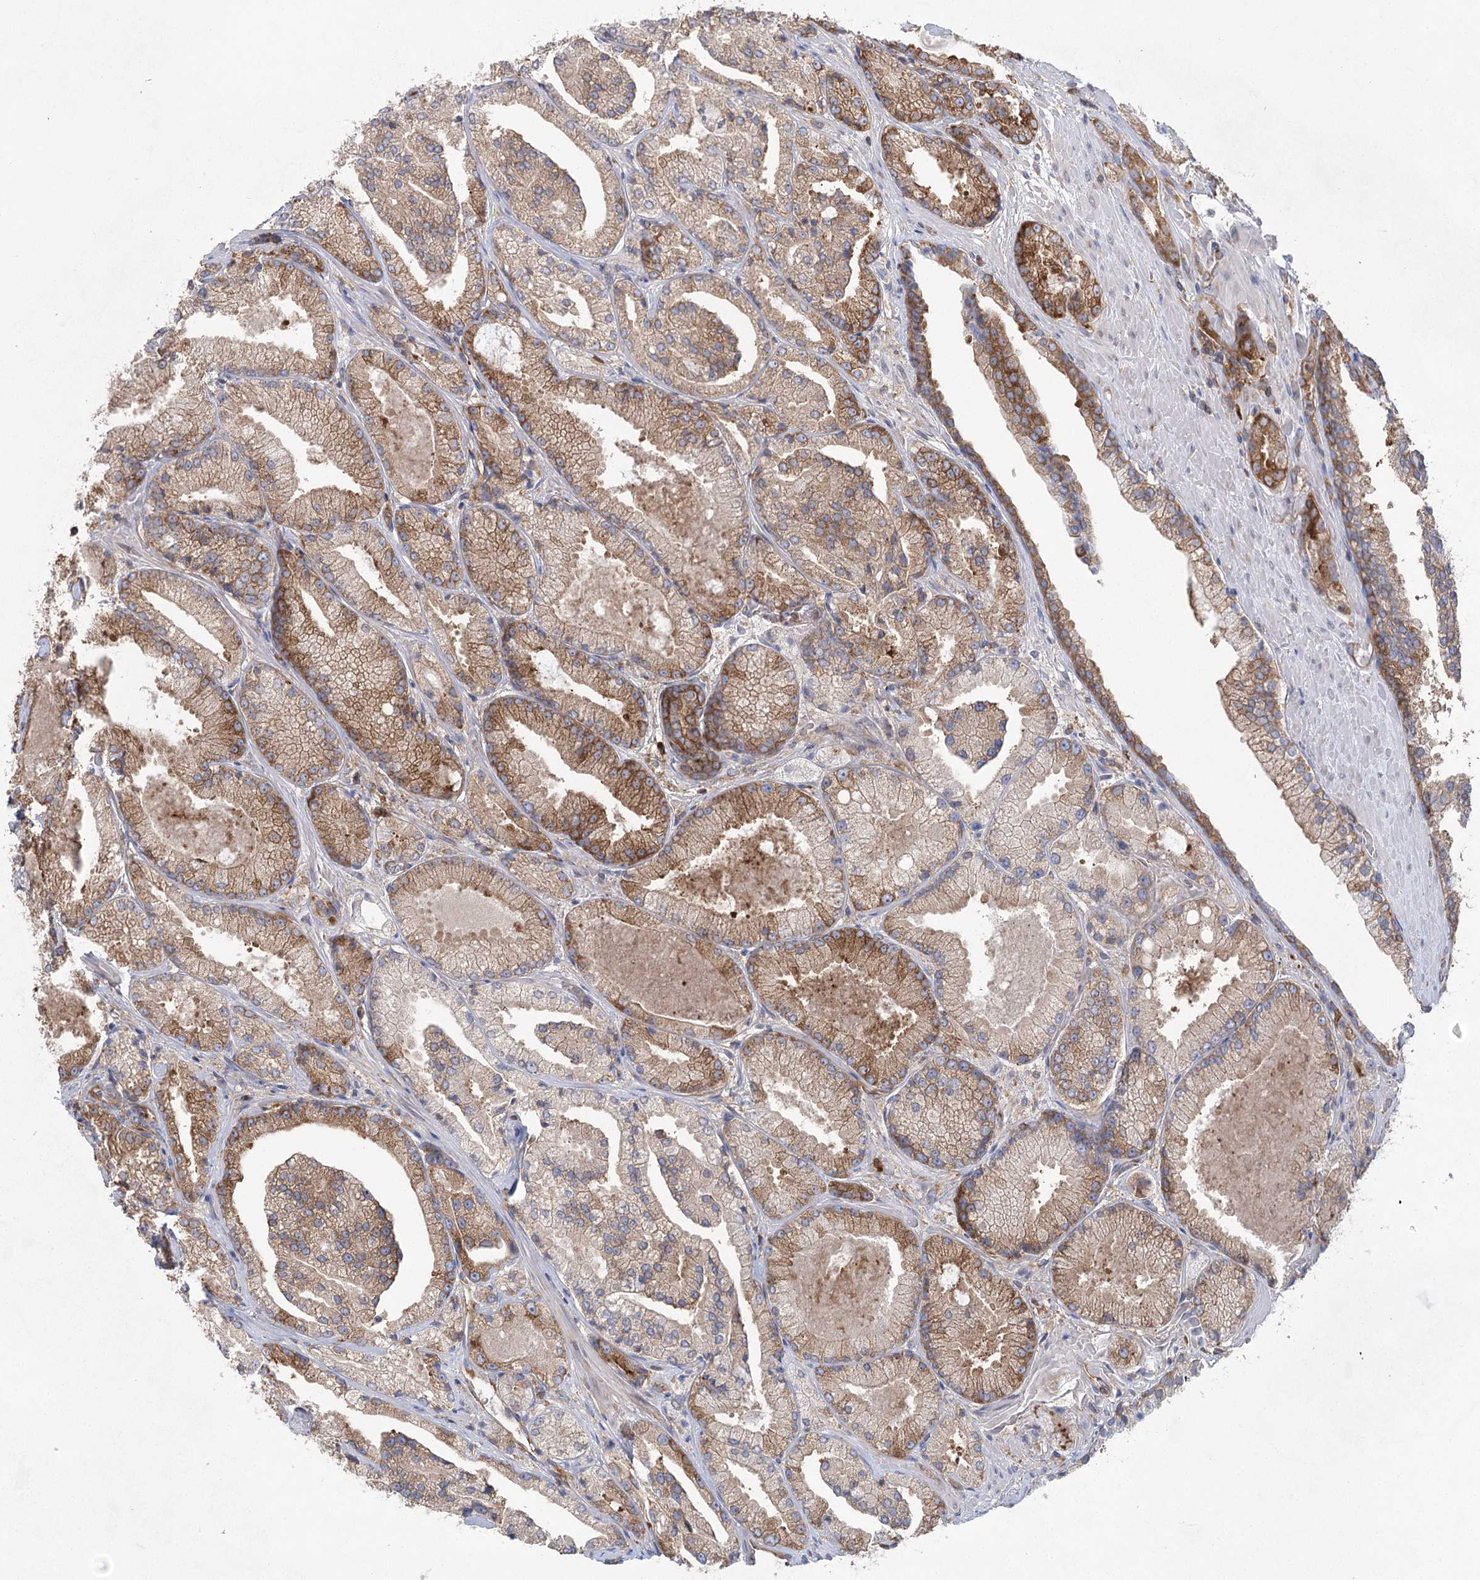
{"staining": {"intensity": "moderate", "quantity": ">75%", "location": "cytoplasmic/membranous"}, "tissue": "prostate cancer", "cell_type": "Tumor cells", "image_type": "cancer", "snomed": [{"axis": "morphology", "description": "Adenocarcinoma, High grade"}, {"axis": "topography", "description": "Prostate"}], "caption": "The micrograph exhibits staining of prostate adenocarcinoma (high-grade), revealing moderate cytoplasmic/membranous protein expression (brown color) within tumor cells. Nuclei are stained in blue.", "gene": "EIF3A", "patient": {"sex": "male", "age": 73}}